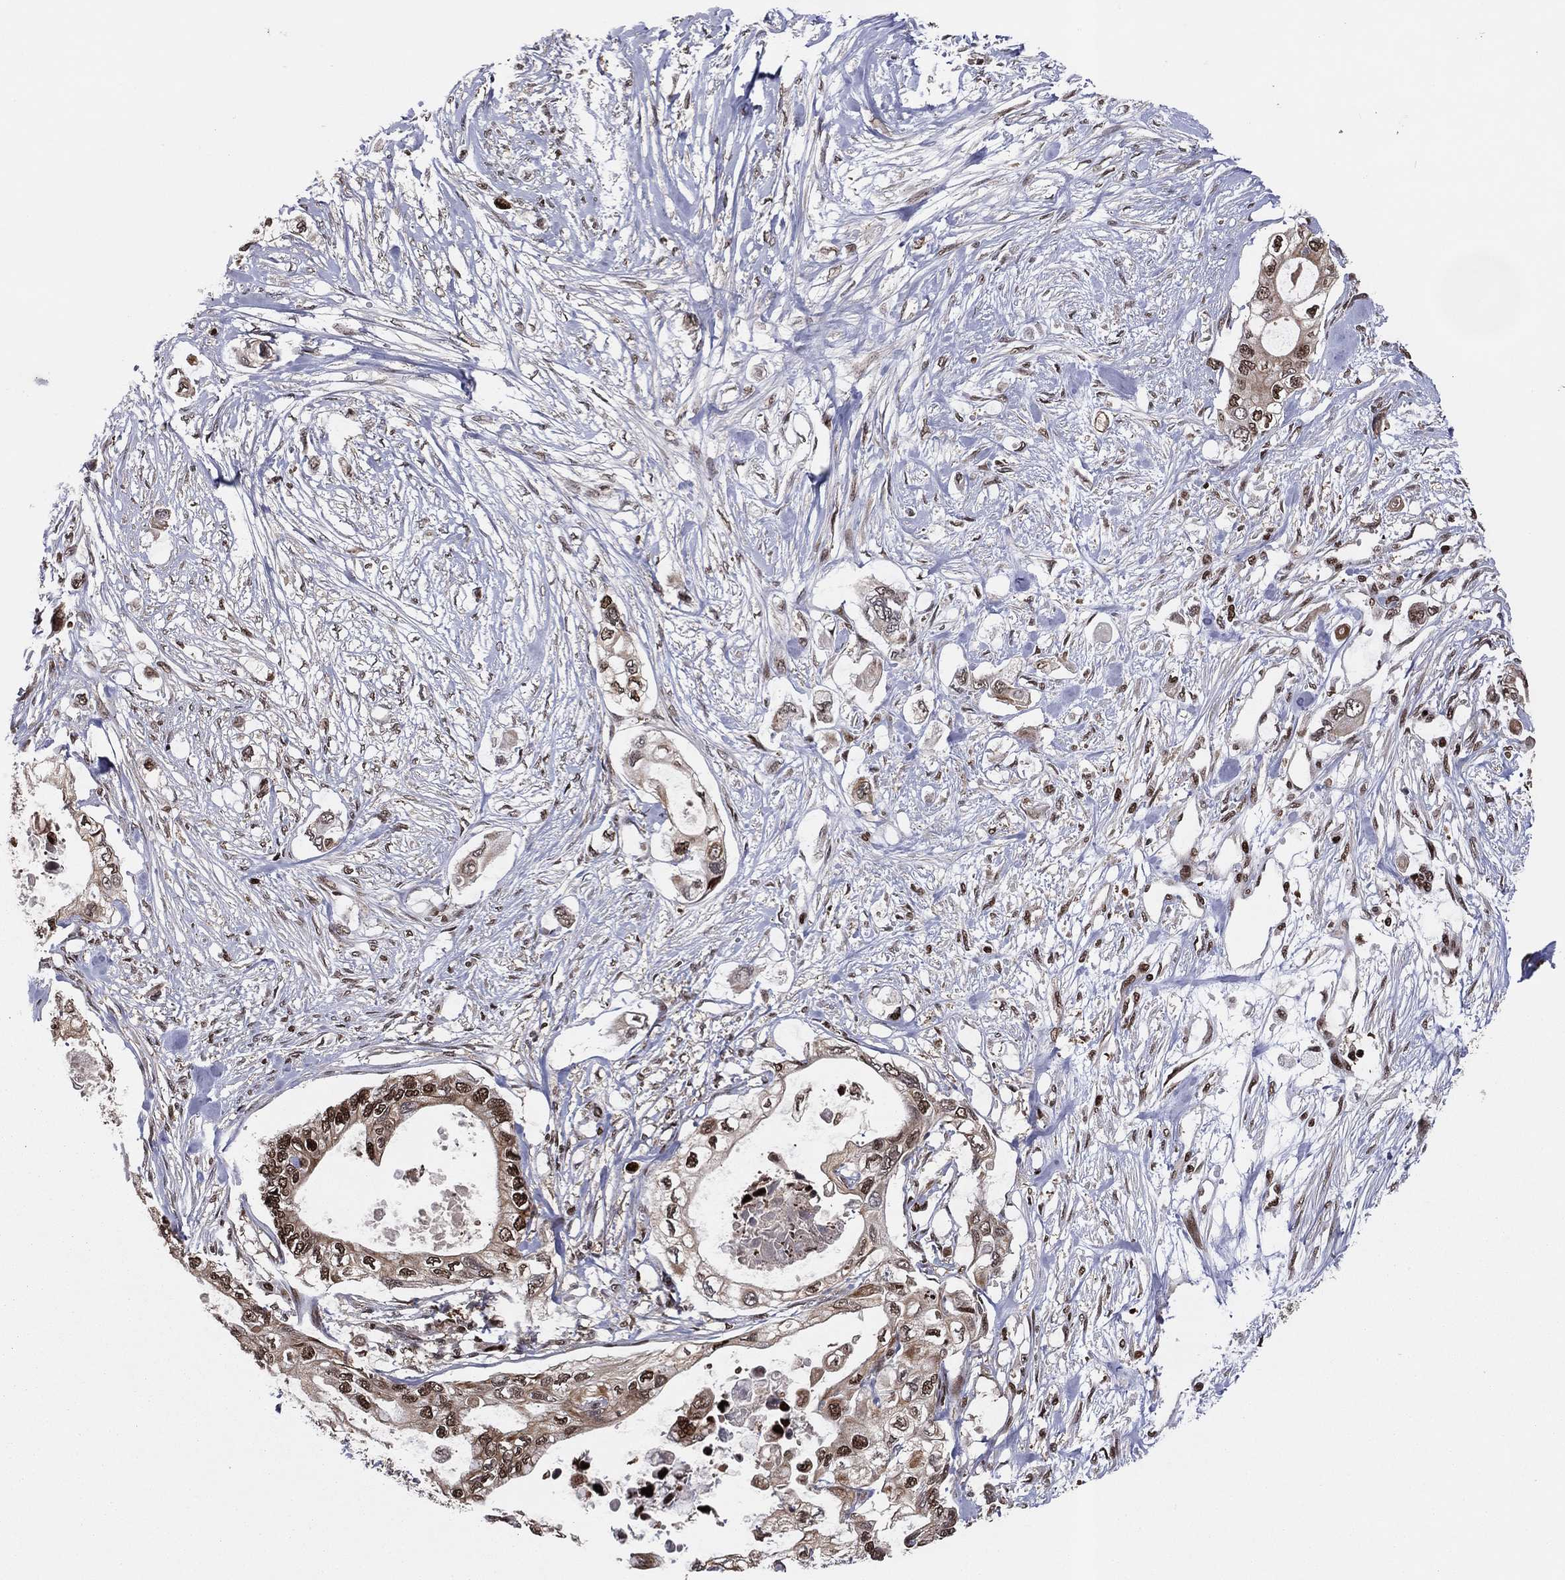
{"staining": {"intensity": "strong", "quantity": ">75%", "location": "nuclear"}, "tissue": "pancreatic cancer", "cell_type": "Tumor cells", "image_type": "cancer", "snomed": [{"axis": "morphology", "description": "Adenocarcinoma, NOS"}, {"axis": "topography", "description": "Pancreas"}], "caption": "A histopathology image of human adenocarcinoma (pancreatic) stained for a protein exhibits strong nuclear brown staining in tumor cells.", "gene": "PSMA1", "patient": {"sex": "female", "age": 63}}